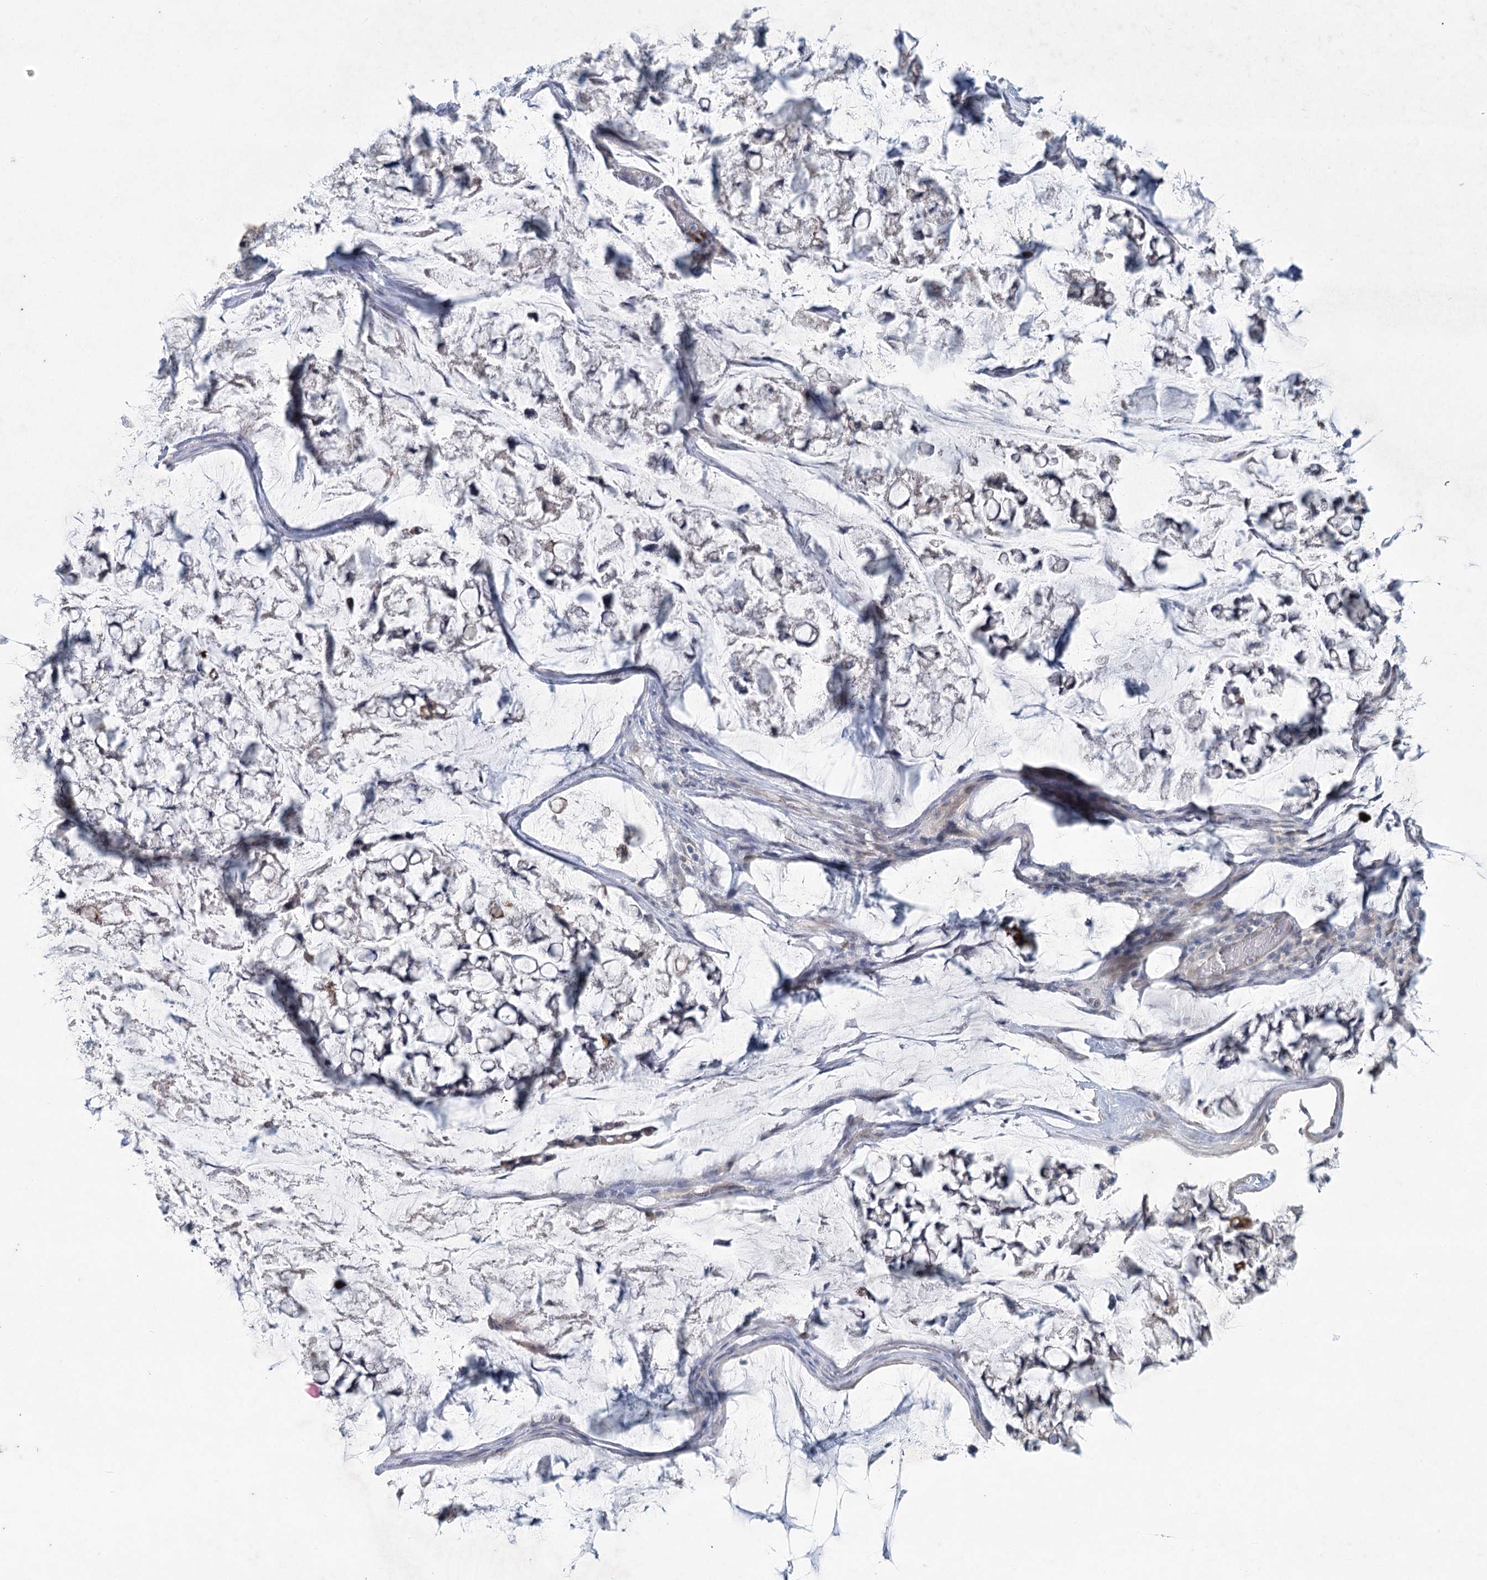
{"staining": {"intensity": "negative", "quantity": "none", "location": "none"}, "tissue": "stomach cancer", "cell_type": "Tumor cells", "image_type": "cancer", "snomed": [{"axis": "morphology", "description": "Adenocarcinoma, NOS"}, {"axis": "topography", "description": "Stomach, lower"}], "caption": "Tumor cells show no significant staining in adenocarcinoma (stomach).", "gene": "ABITRAM", "patient": {"sex": "male", "age": 67}}